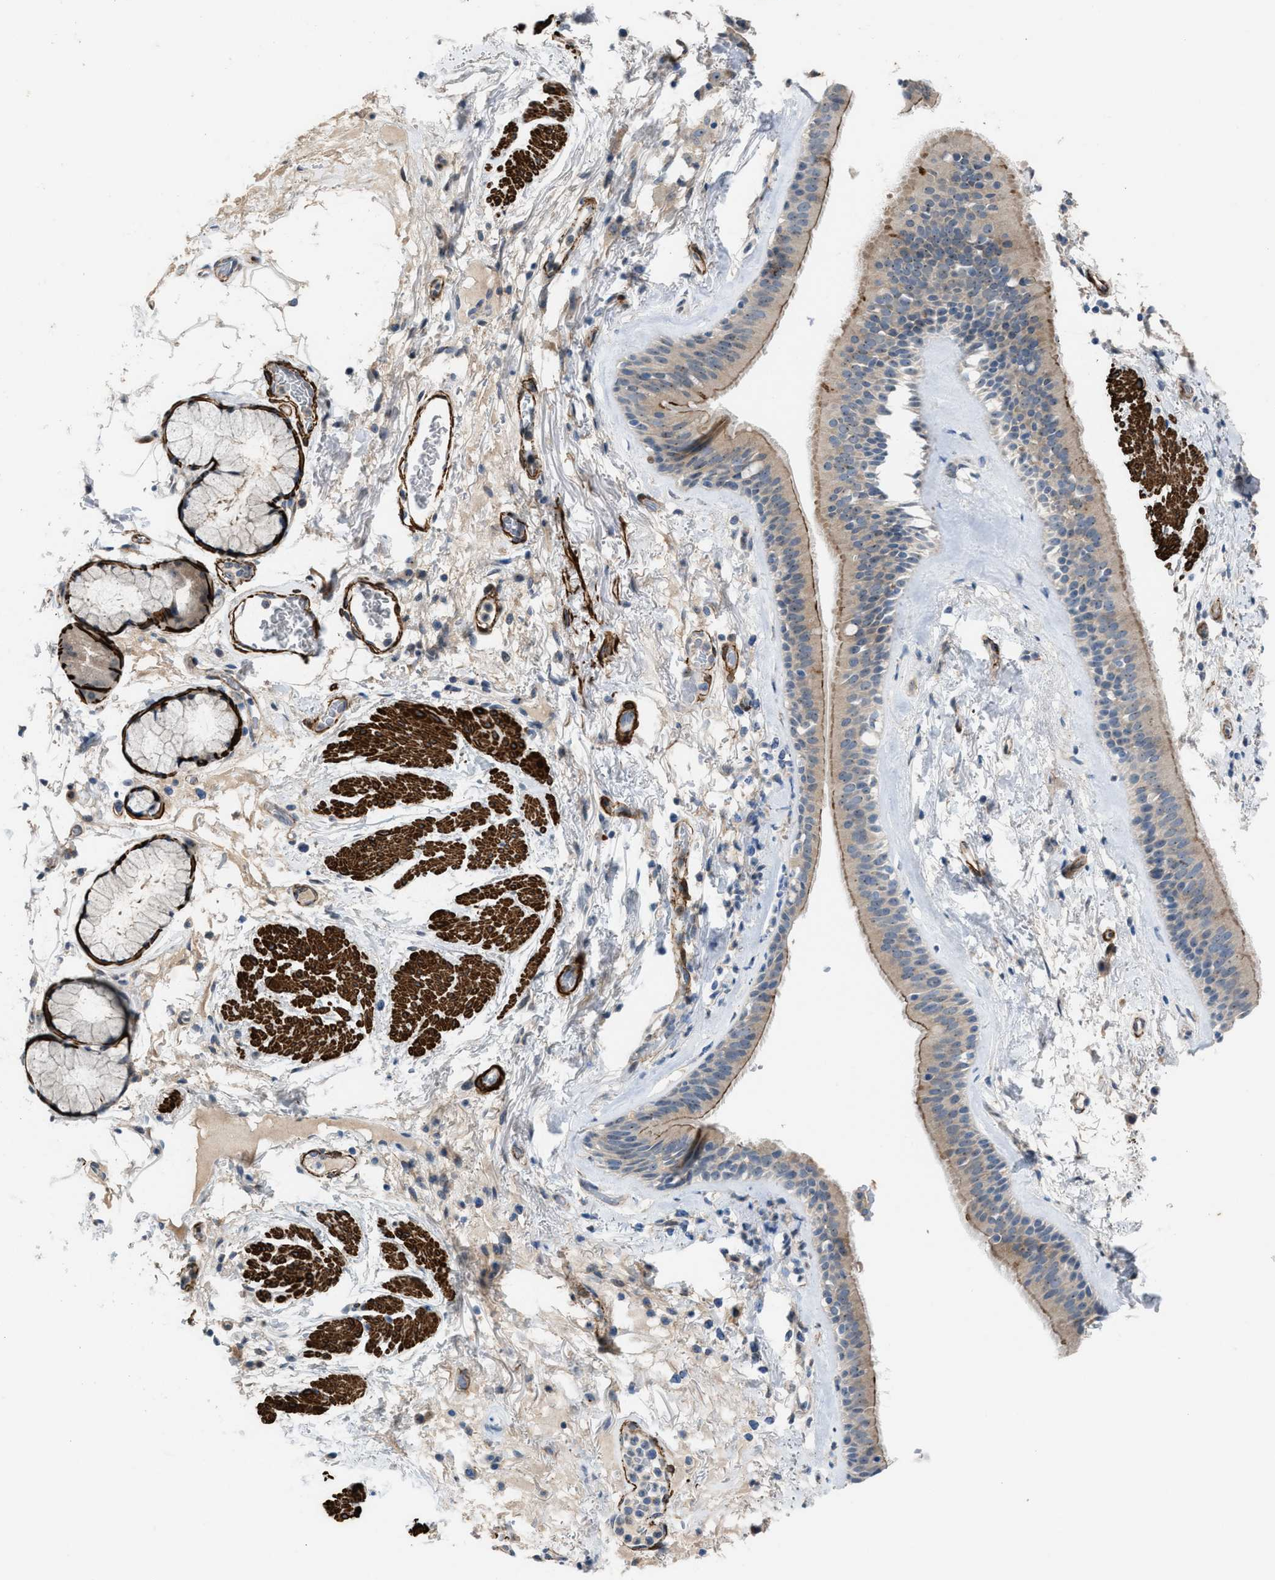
{"staining": {"intensity": "weak", "quantity": ">75%", "location": "cytoplasmic/membranous"}, "tissue": "bronchus", "cell_type": "Respiratory epithelial cells", "image_type": "normal", "snomed": [{"axis": "morphology", "description": "Normal tissue, NOS"}, {"axis": "topography", "description": "Cartilage tissue"}], "caption": "Weak cytoplasmic/membranous protein expression is present in approximately >75% of respiratory epithelial cells in bronchus.", "gene": "NQO2", "patient": {"sex": "female", "age": 63}}